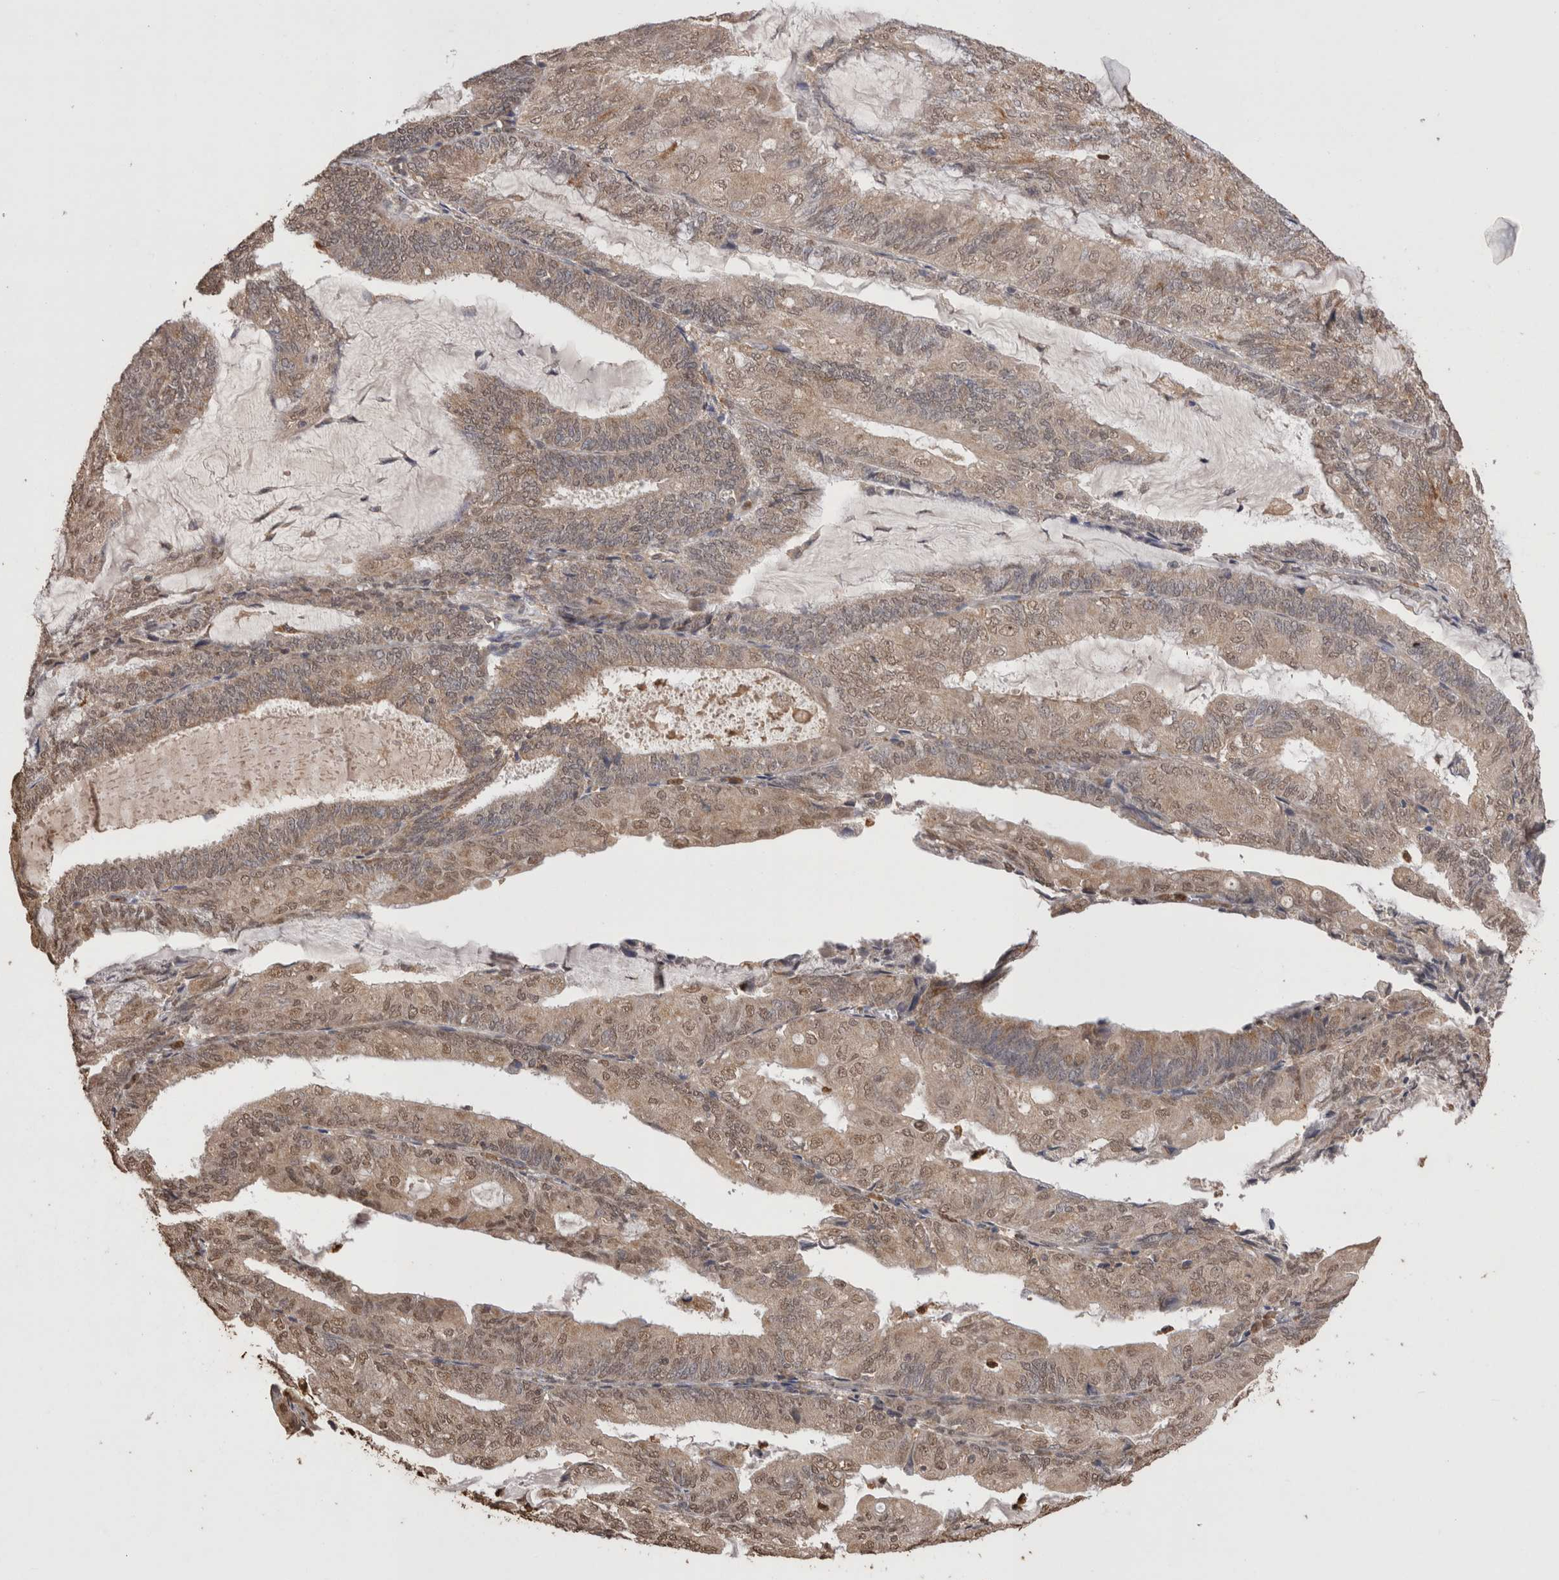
{"staining": {"intensity": "weak", "quantity": ">75%", "location": "cytoplasmic/membranous,nuclear"}, "tissue": "endometrial cancer", "cell_type": "Tumor cells", "image_type": "cancer", "snomed": [{"axis": "morphology", "description": "Adenocarcinoma, NOS"}, {"axis": "topography", "description": "Endometrium"}], "caption": "An image of endometrial cancer stained for a protein shows weak cytoplasmic/membranous and nuclear brown staining in tumor cells.", "gene": "GRK5", "patient": {"sex": "female", "age": 81}}